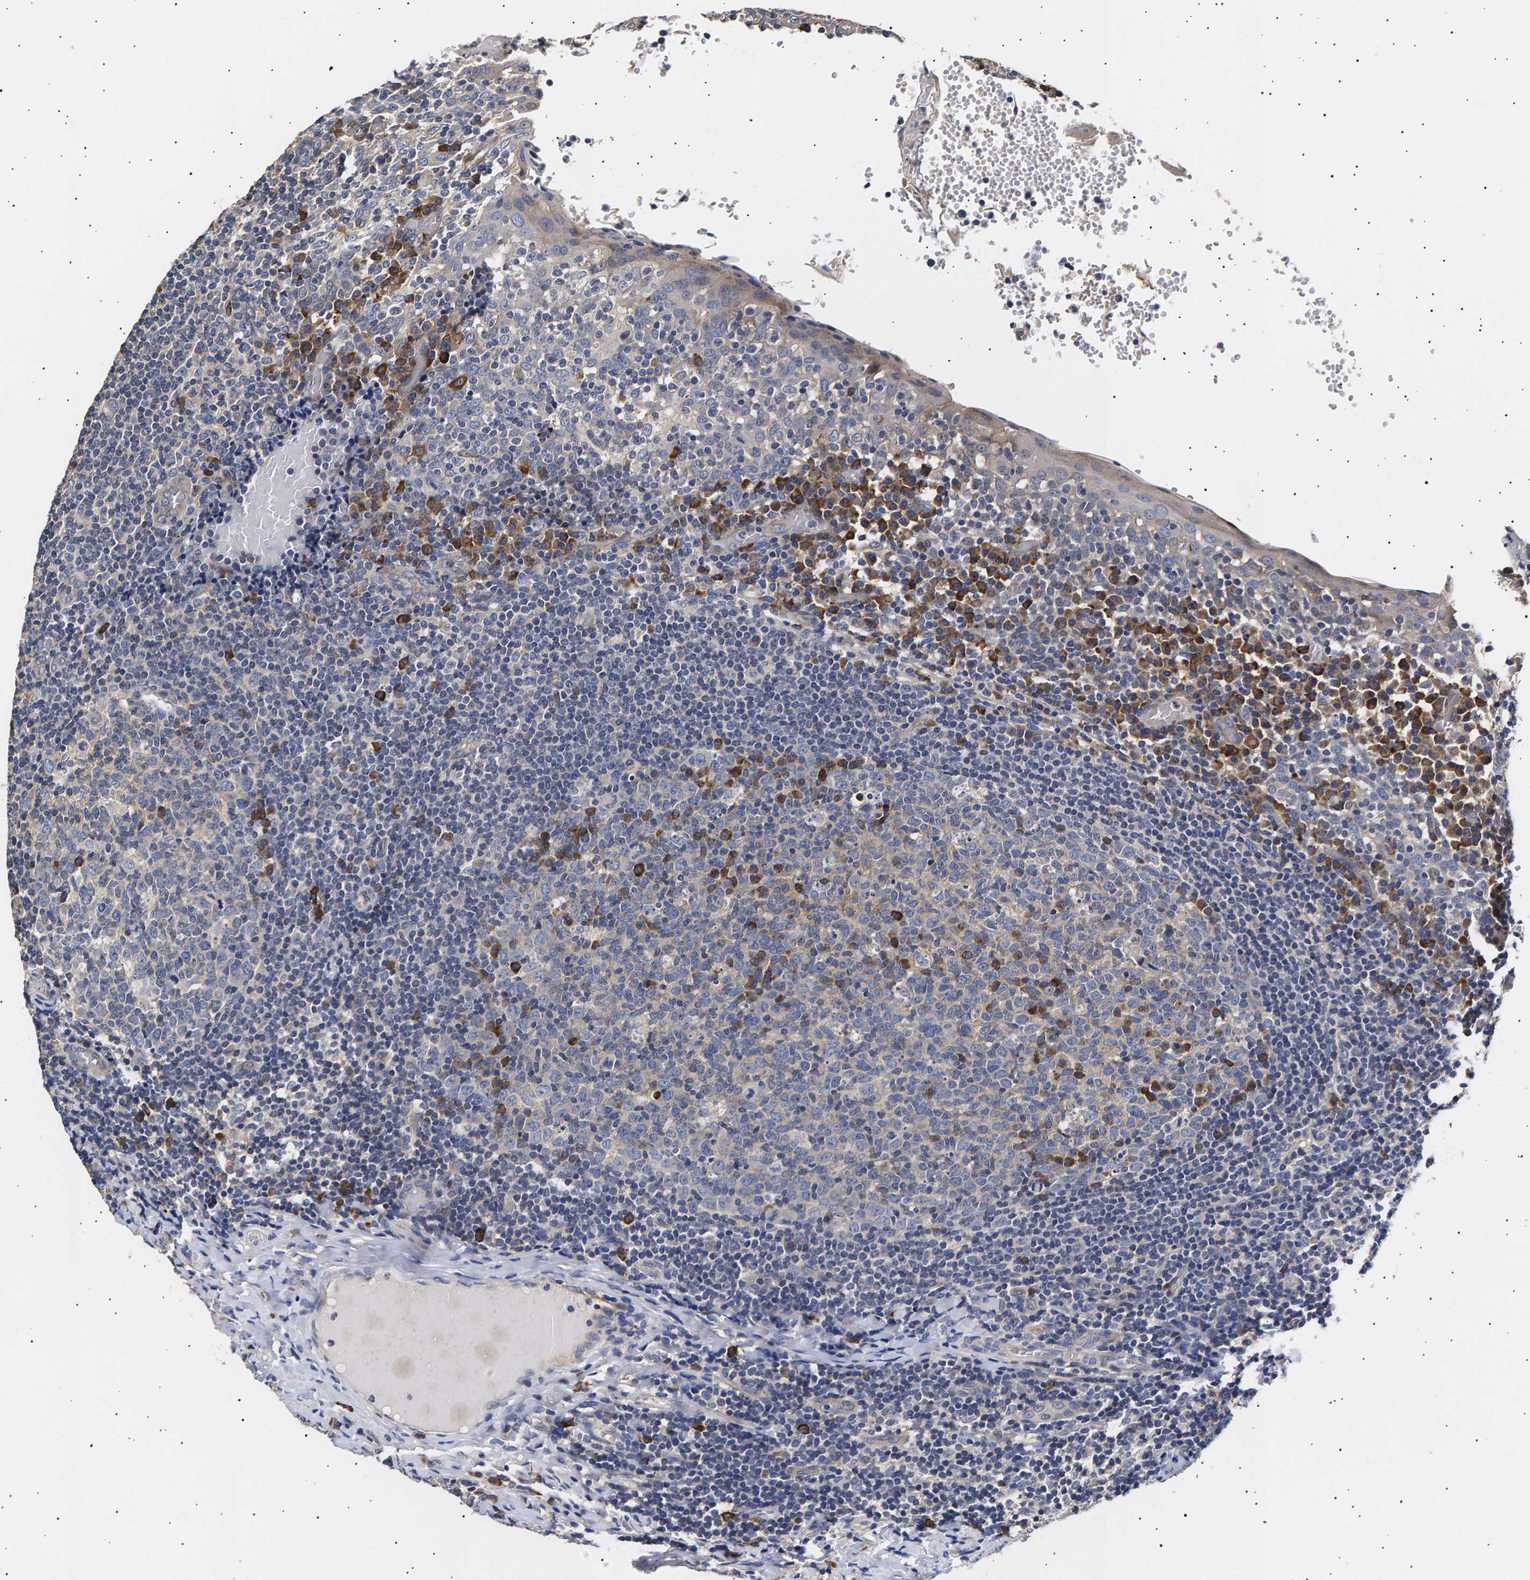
{"staining": {"intensity": "moderate", "quantity": "<25%", "location": "cytoplasmic/membranous"}, "tissue": "tonsil", "cell_type": "Germinal center cells", "image_type": "normal", "snomed": [{"axis": "morphology", "description": "Normal tissue, NOS"}, {"axis": "topography", "description": "Tonsil"}], "caption": "Benign tonsil exhibits moderate cytoplasmic/membranous staining in approximately <25% of germinal center cells.", "gene": "ANKRD40", "patient": {"sex": "female", "age": 19}}